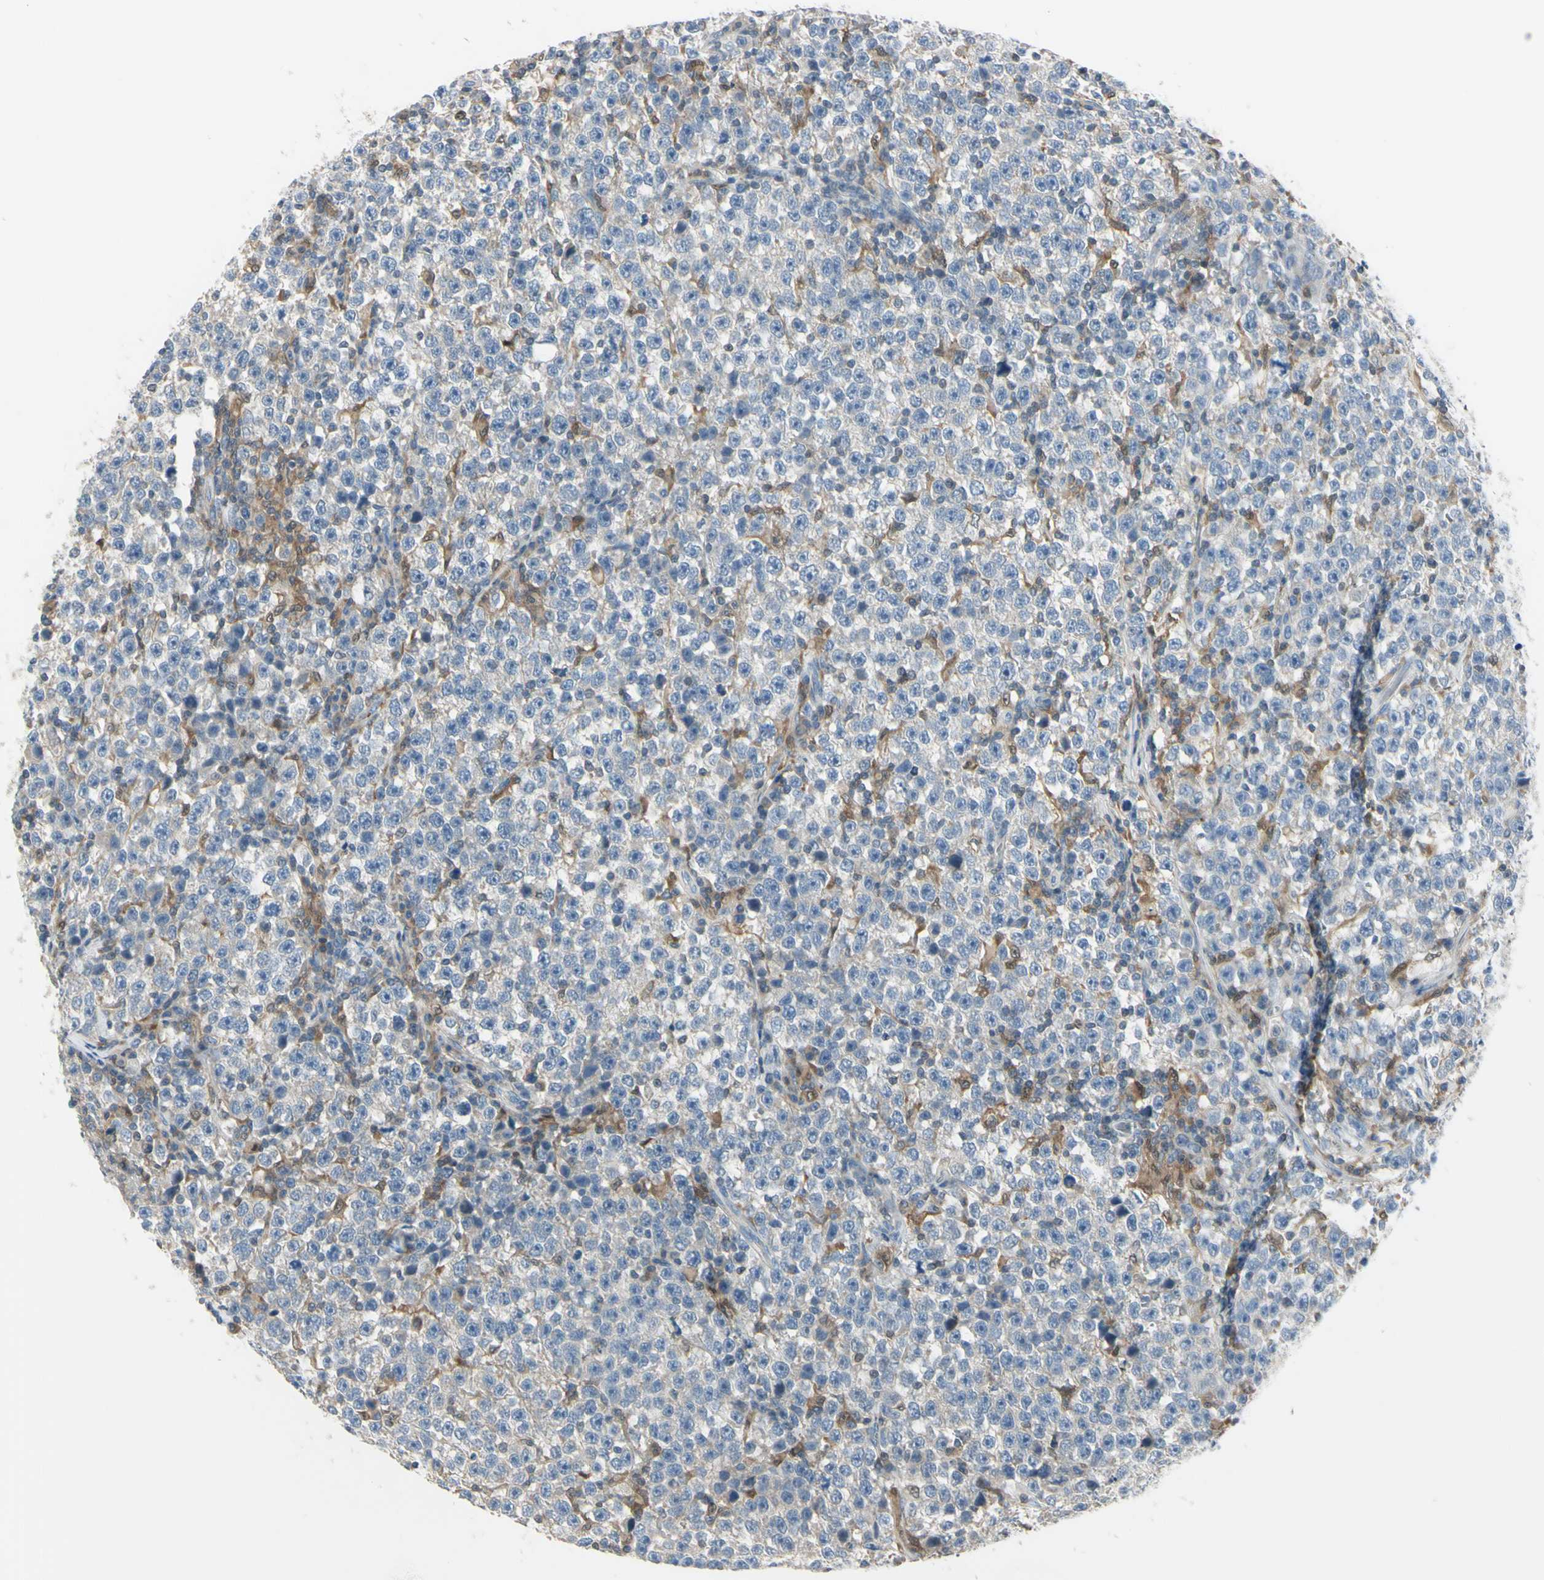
{"staining": {"intensity": "weak", "quantity": ">75%", "location": "cytoplasmic/membranous"}, "tissue": "testis cancer", "cell_type": "Tumor cells", "image_type": "cancer", "snomed": [{"axis": "morphology", "description": "Seminoma, NOS"}, {"axis": "topography", "description": "Testis"}], "caption": "Immunohistochemistry (IHC) photomicrograph of neoplastic tissue: human testis cancer stained using IHC exhibits low levels of weak protein expression localized specifically in the cytoplasmic/membranous of tumor cells, appearing as a cytoplasmic/membranous brown color.", "gene": "CYRIB", "patient": {"sex": "male", "age": 43}}